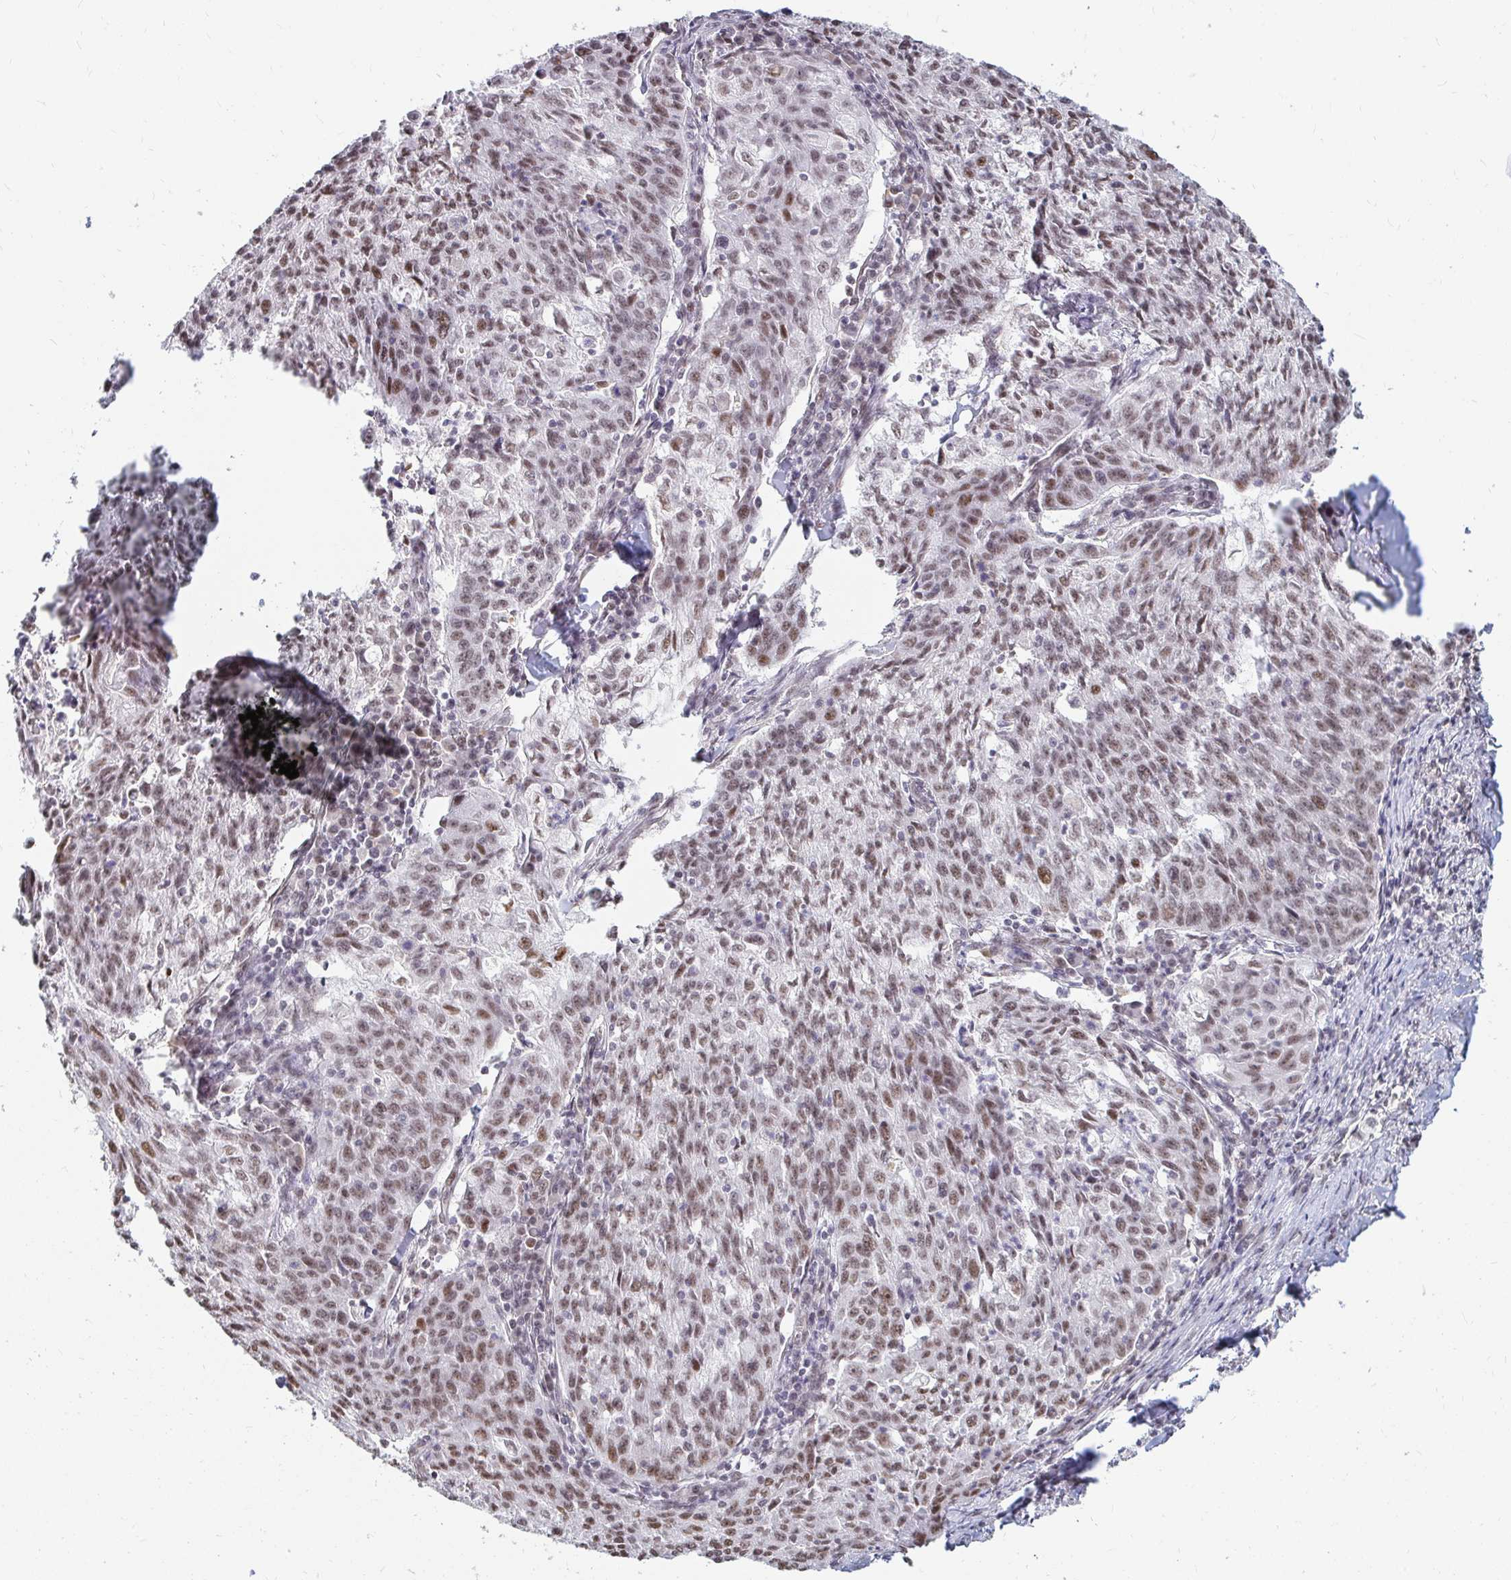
{"staining": {"intensity": "moderate", "quantity": ">75%", "location": "nuclear"}, "tissue": "lung cancer", "cell_type": "Tumor cells", "image_type": "cancer", "snomed": [{"axis": "morphology", "description": "Squamous cell carcinoma, NOS"}, {"axis": "morphology", "description": "Squamous cell carcinoma, metastatic, NOS"}, {"axis": "topography", "description": "Bronchus"}, {"axis": "topography", "description": "Lung"}], "caption": "High-power microscopy captured an IHC image of lung metastatic squamous cell carcinoma, revealing moderate nuclear staining in about >75% of tumor cells. The staining was performed using DAB to visualize the protein expression in brown, while the nuclei were stained in blue with hematoxylin (Magnification: 20x).", "gene": "HNRNPU", "patient": {"sex": "male", "age": 62}}